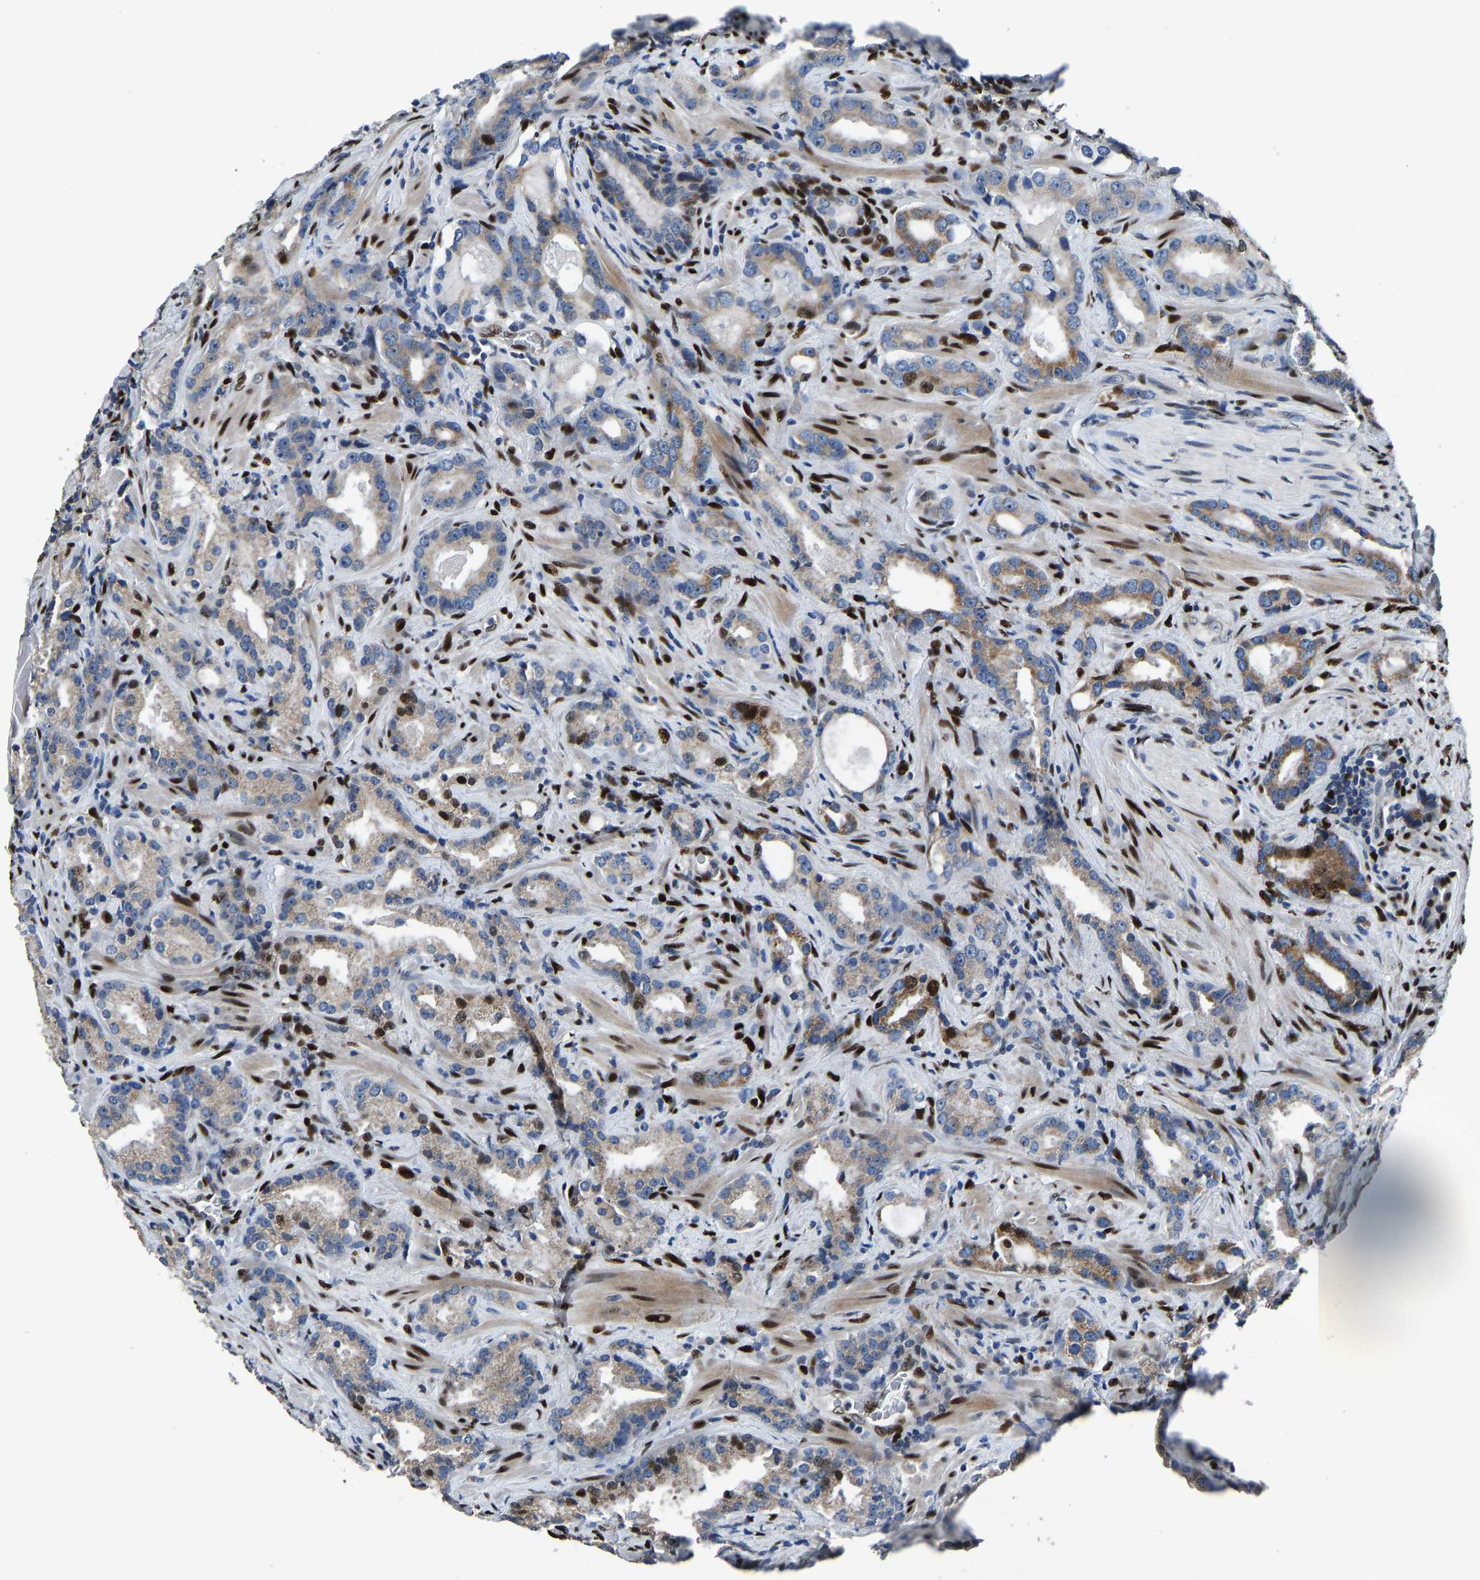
{"staining": {"intensity": "moderate", "quantity": "25%-75%", "location": "cytoplasmic/membranous,nuclear"}, "tissue": "prostate cancer", "cell_type": "Tumor cells", "image_type": "cancer", "snomed": [{"axis": "morphology", "description": "Adenocarcinoma, High grade"}, {"axis": "topography", "description": "Prostate"}], "caption": "Immunohistochemical staining of high-grade adenocarcinoma (prostate) shows medium levels of moderate cytoplasmic/membranous and nuclear positivity in about 25%-75% of tumor cells.", "gene": "EGR1", "patient": {"sex": "male", "age": 63}}